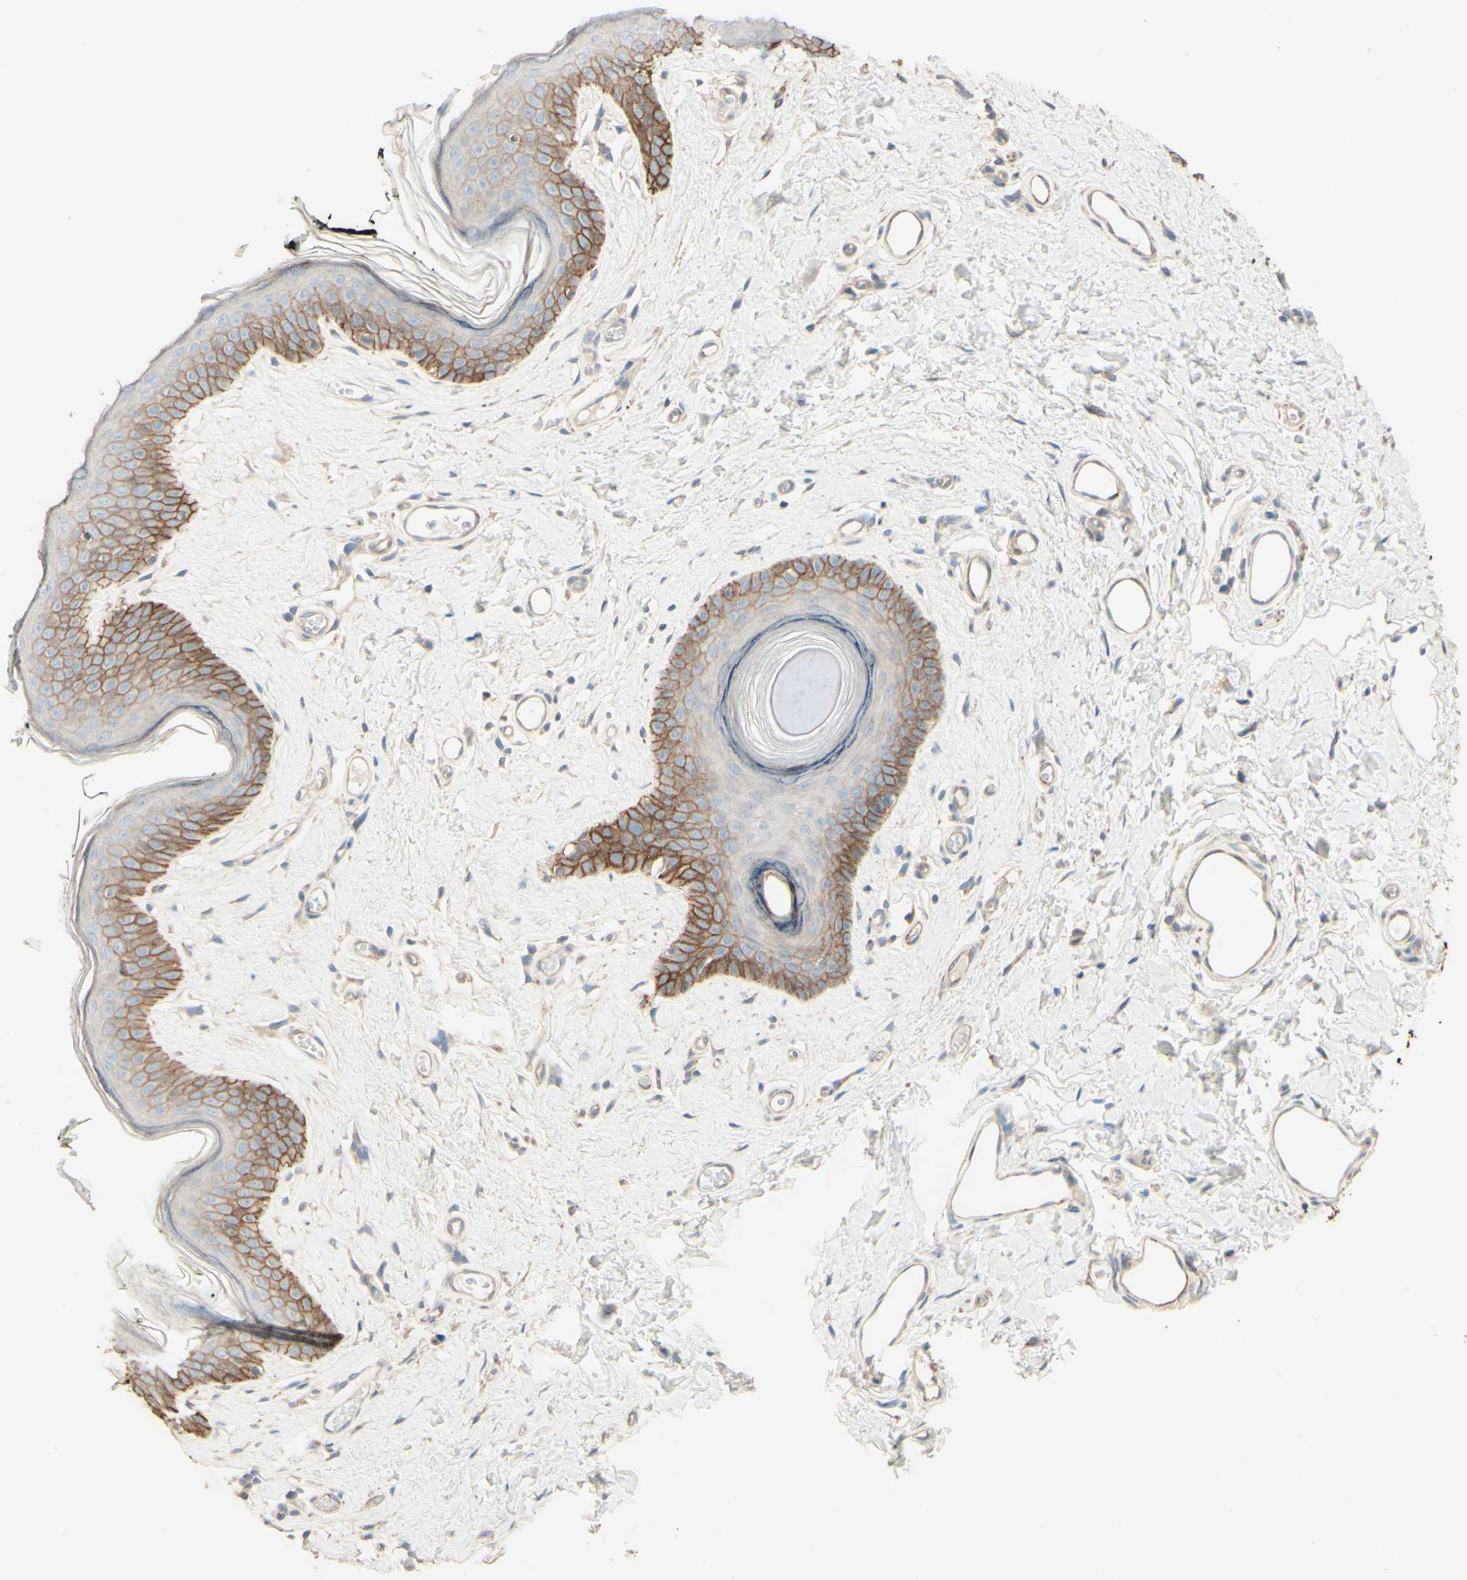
{"staining": {"intensity": "moderate", "quantity": "25%-75%", "location": "cytoplasmic/membranous"}, "tissue": "skin", "cell_type": "Epidermal cells", "image_type": "normal", "snomed": [{"axis": "morphology", "description": "Normal tissue, NOS"}, {"axis": "morphology", "description": "Inflammation, NOS"}, {"axis": "topography", "description": "Vulva"}], "caption": "Protein expression analysis of benign human skin reveals moderate cytoplasmic/membranous staining in about 25%-75% of epidermal cells. (Brightfield microscopy of DAB IHC at high magnification).", "gene": "RNF149", "patient": {"sex": "female", "age": 84}}